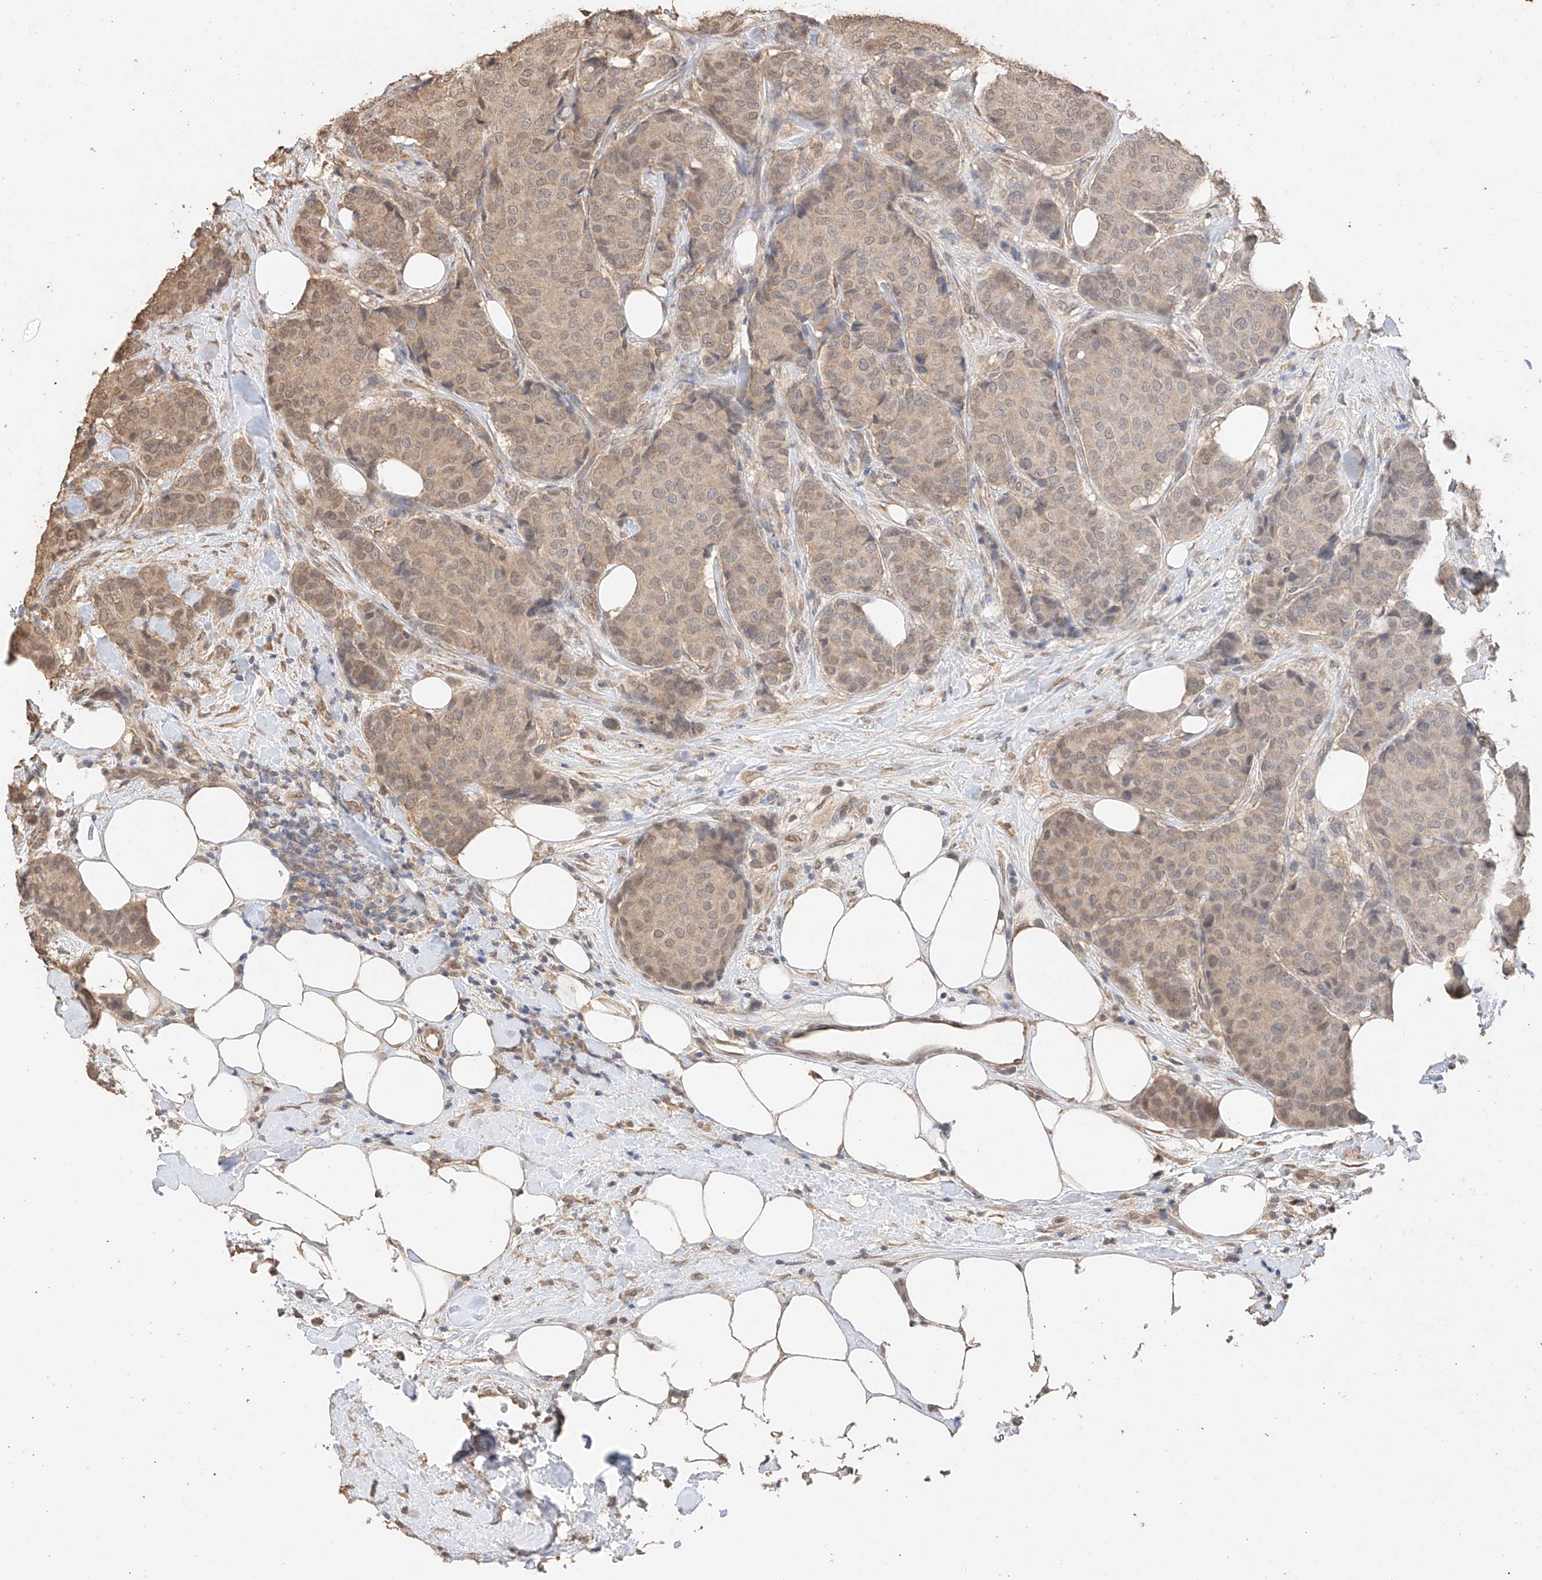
{"staining": {"intensity": "moderate", "quantity": ">75%", "location": "cytoplasmic/membranous,nuclear"}, "tissue": "breast cancer", "cell_type": "Tumor cells", "image_type": "cancer", "snomed": [{"axis": "morphology", "description": "Duct carcinoma"}, {"axis": "topography", "description": "Breast"}], "caption": "Immunohistochemistry (IHC) micrograph of neoplastic tissue: human invasive ductal carcinoma (breast) stained using immunohistochemistry (IHC) shows medium levels of moderate protein expression localized specifically in the cytoplasmic/membranous and nuclear of tumor cells, appearing as a cytoplasmic/membranous and nuclear brown color.", "gene": "IL22RA2", "patient": {"sex": "female", "age": 75}}